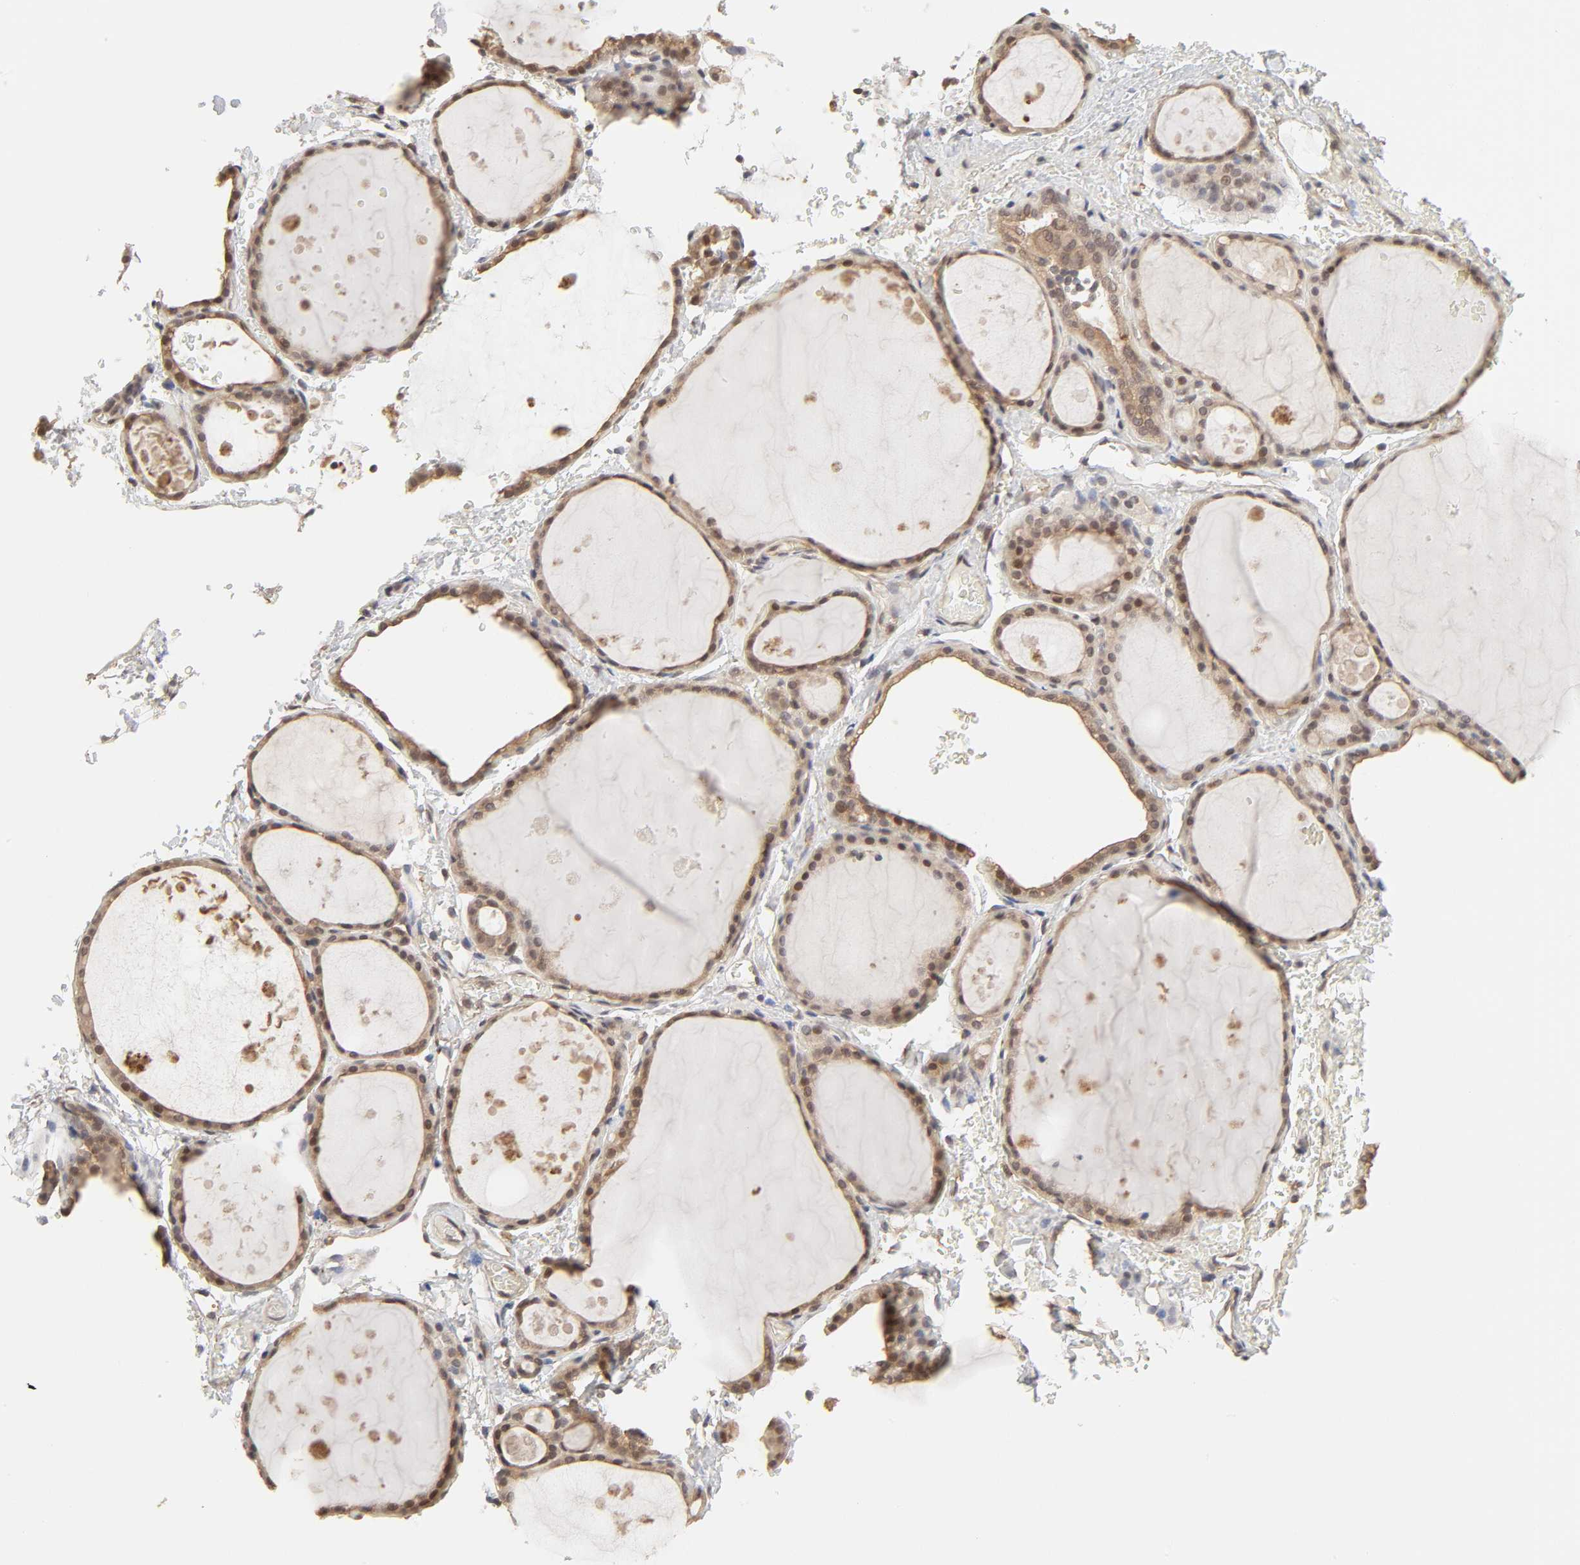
{"staining": {"intensity": "moderate", "quantity": ">75%", "location": "cytoplasmic/membranous"}, "tissue": "thyroid gland", "cell_type": "Glandular cells", "image_type": "normal", "snomed": [{"axis": "morphology", "description": "Normal tissue, NOS"}, {"axis": "topography", "description": "Thyroid gland"}], "caption": "A brown stain highlights moderate cytoplasmic/membranous staining of a protein in glandular cells of unremarkable thyroid gland. (DAB (3,3'-diaminobenzidine) IHC with brightfield microscopy, high magnification).", "gene": "MAPK1", "patient": {"sex": "male", "age": 61}}